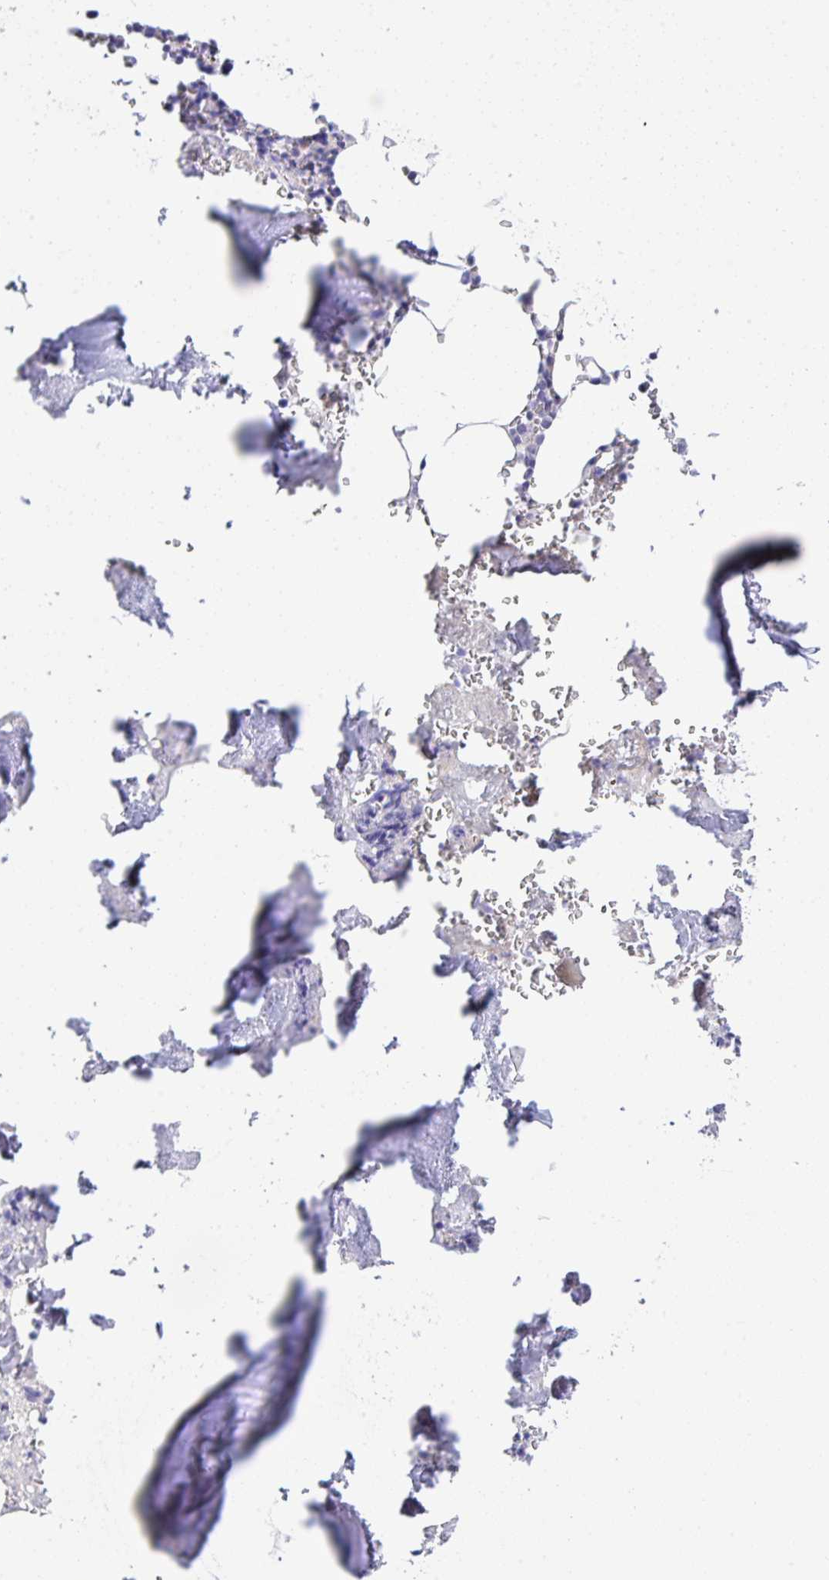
{"staining": {"intensity": "negative", "quantity": "none", "location": "none"}, "tissue": "bone marrow", "cell_type": "Hematopoietic cells", "image_type": "normal", "snomed": [{"axis": "morphology", "description": "Normal tissue, NOS"}, {"axis": "topography", "description": "Bone marrow"}], "caption": "Immunohistochemistry (IHC) of unremarkable bone marrow reveals no positivity in hematopoietic cells.", "gene": "SERPINE3", "patient": {"sex": "male", "age": 54}}